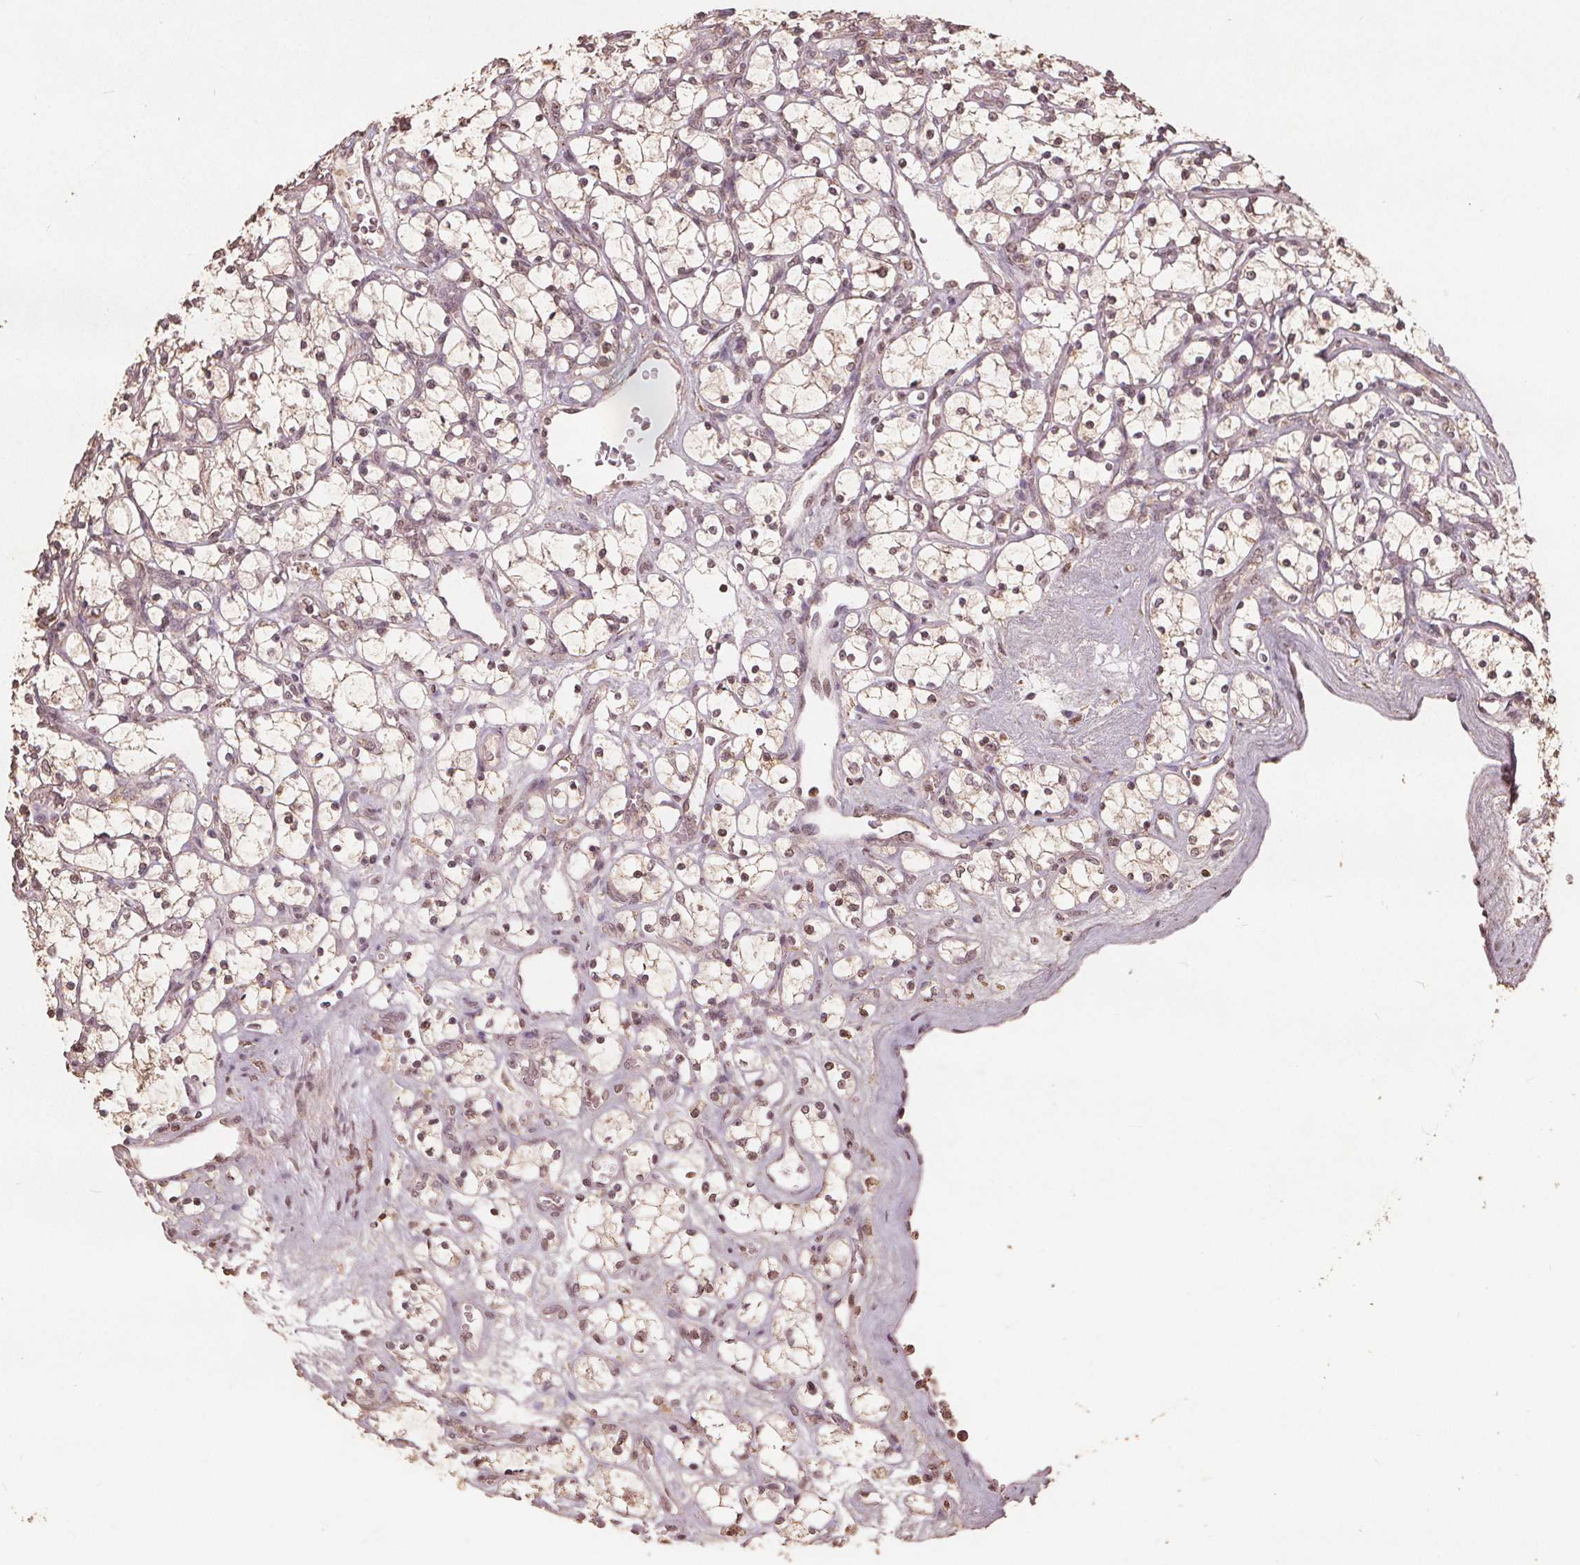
{"staining": {"intensity": "weak", "quantity": ">75%", "location": "nuclear"}, "tissue": "renal cancer", "cell_type": "Tumor cells", "image_type": "cancer", "snomed": [{"axis": "morphology", "description": "Adenocarcinoma, NOS"}, {"axis": "topography", "description": "Kidney"}], "caption": "Weak nuclear expression for a protein is seen in approximately >75% of tumor cells of renal cancer (adenocarcinoma) using immunohistochemistry (IHC).", "gene": "DSG3", "patient": {"sex": "female", "age": 69}}